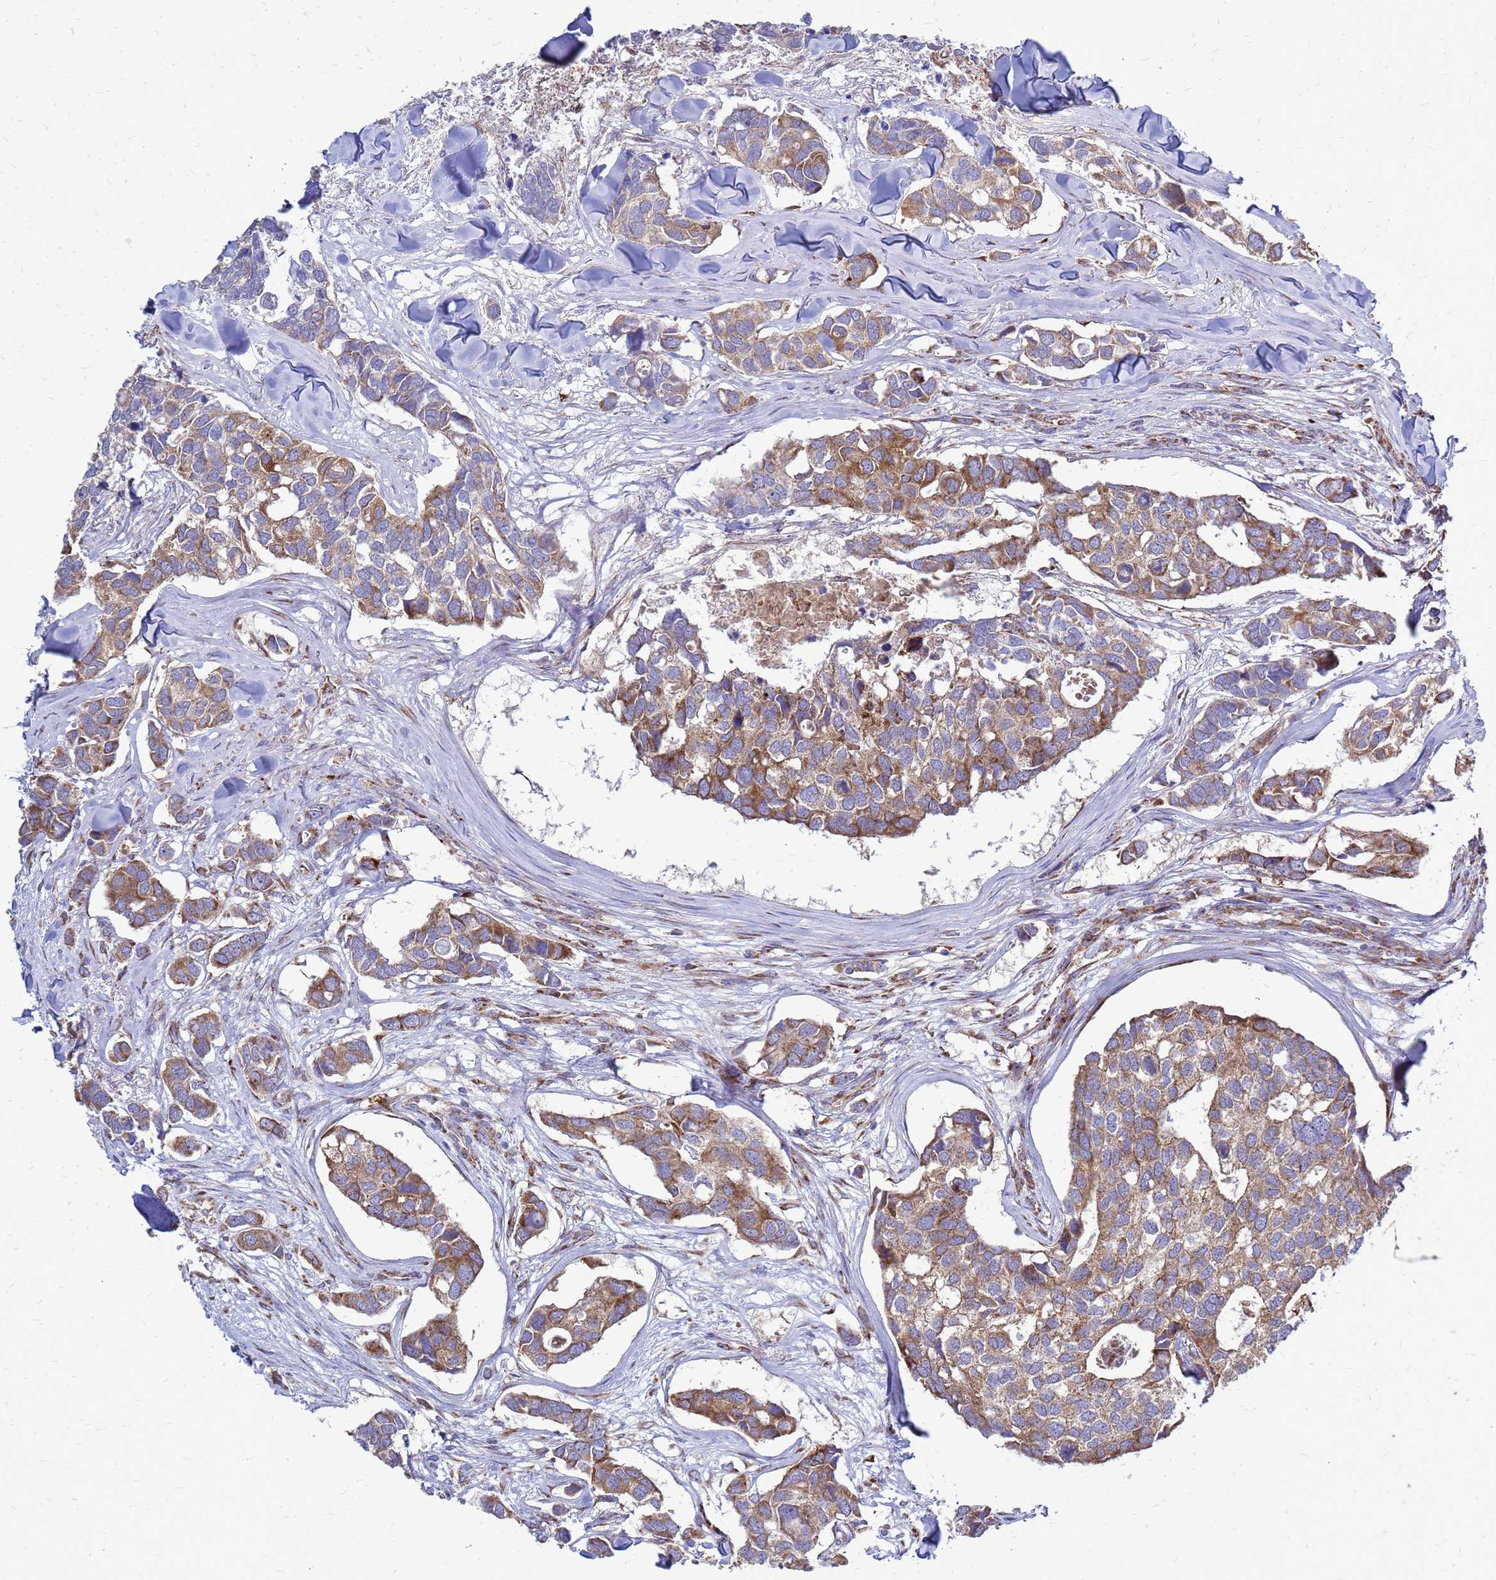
{"staining": {"intensity": "moderate", "quantity": ">75%", "location": "cytoplasmic/membranous"}, "tissue": "breast cancer", "cell_type": "Tumor cells", "image_type": "cancer", "snomed": [{"axis": "morphology", "description": "Duct carcinoma"}, {"axis": "topography", "description": "Breast"}], "caption": "Immunohistochemistry (IHC) micrograph of neoplastic tissue: human breast cancer stained using immunohistochemistry (IHC) demonstrates medium levels of moderate protein expression localized specifically in the cytoplasmic/membranous of tumor cells, appearing as a cytoplasmic/membranous brown color.", "gene": "FSTL4", "patient": {"sex": "female", "age": 83}}